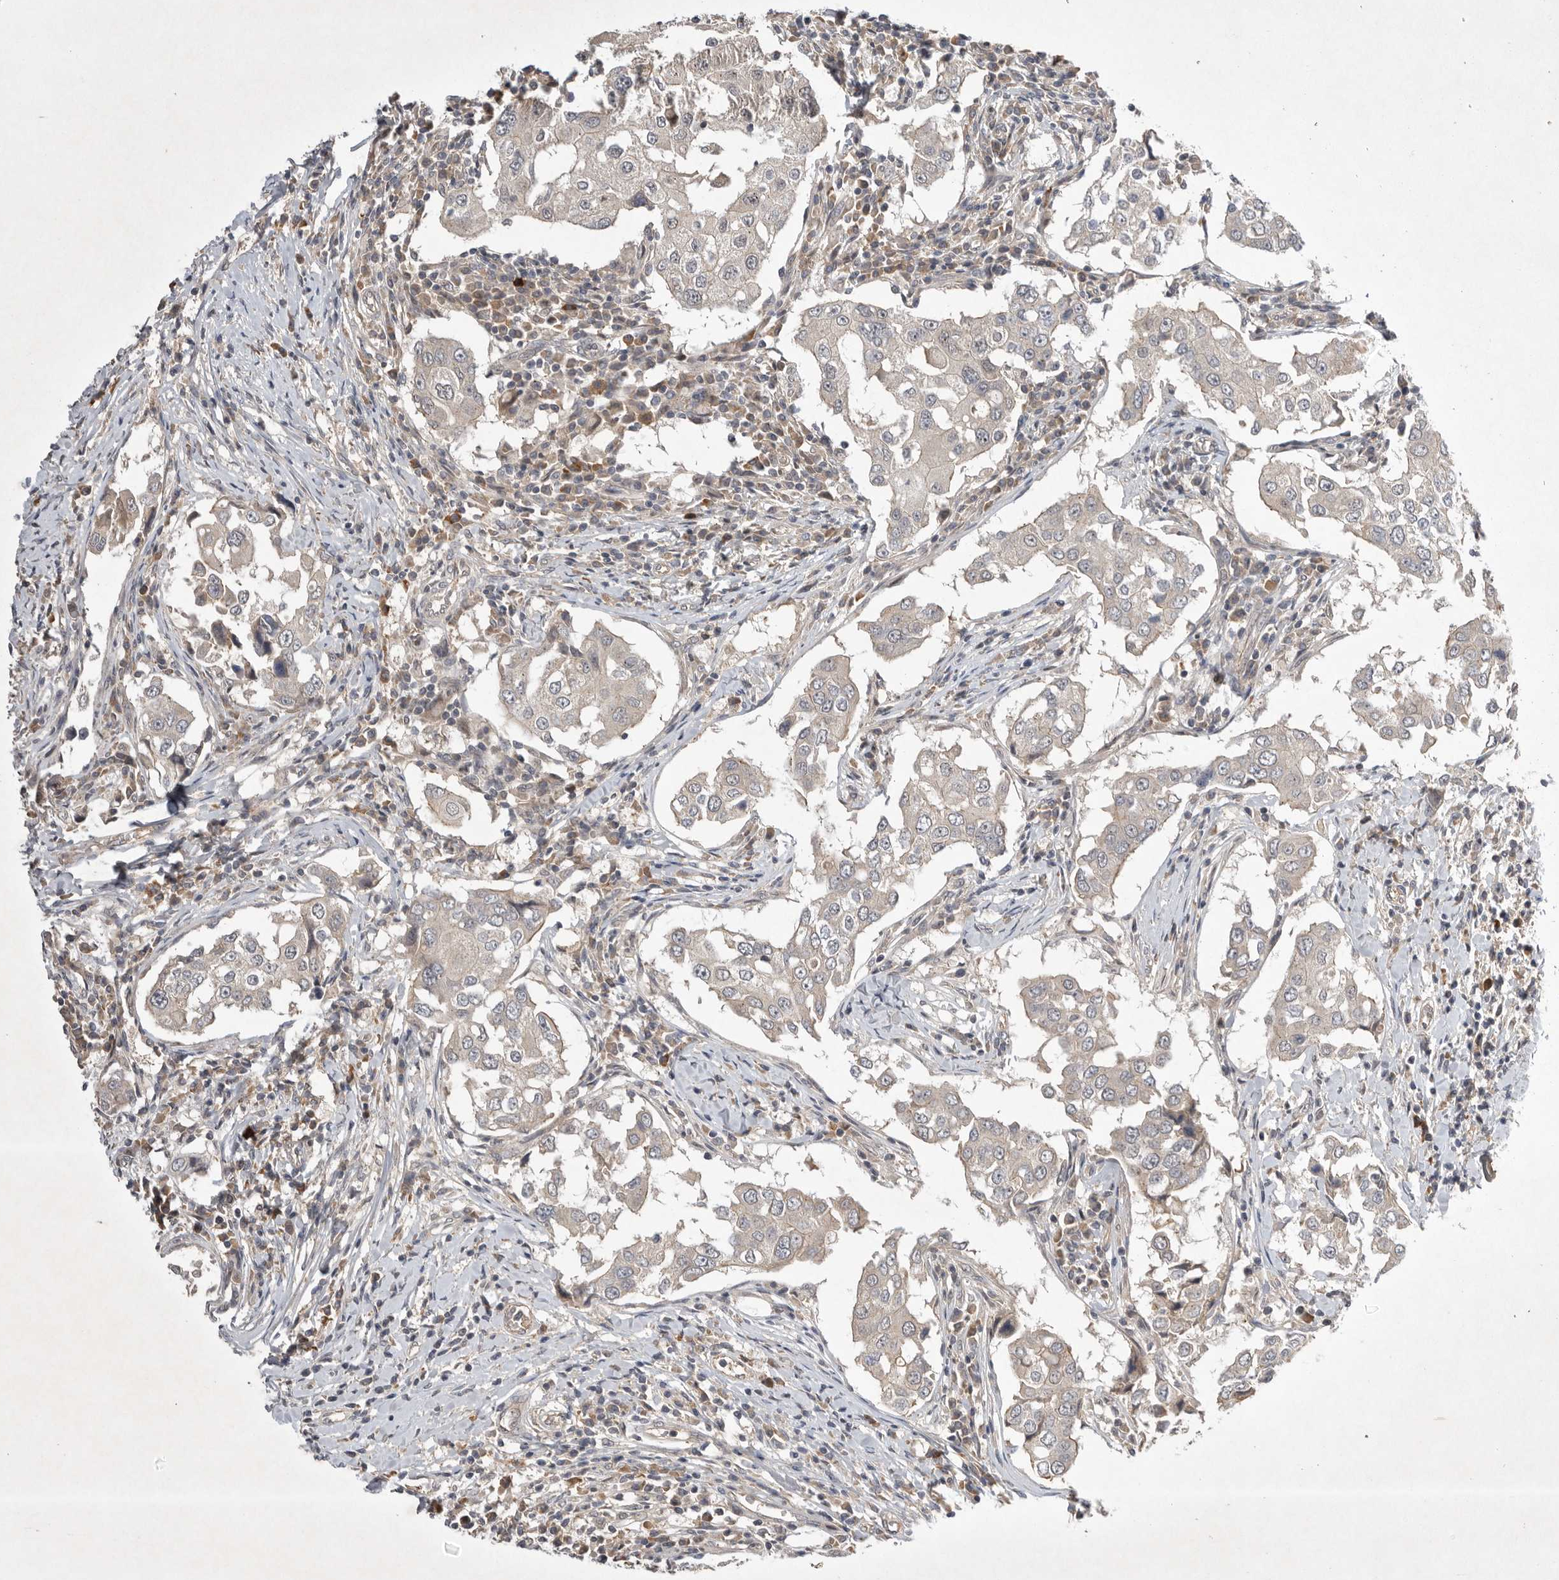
{"staining": {"intensity": "negative", "quantity": "none", "location": "none"}, "tissue": "breast cancer", "cell_type": "Tumor cells", "image_type": "cancer", "snomed": [{"axis": "morphology", "description": "Duct carcinoma"}, {"axis": "topography", "description": "Breast"}], "caption": "This is an IHC image of human breast invasive ductal carcinoma. There is no staining in tumor cells.", "gene": "NRCAM", "patient": {"sex": "female", "age": 27}}